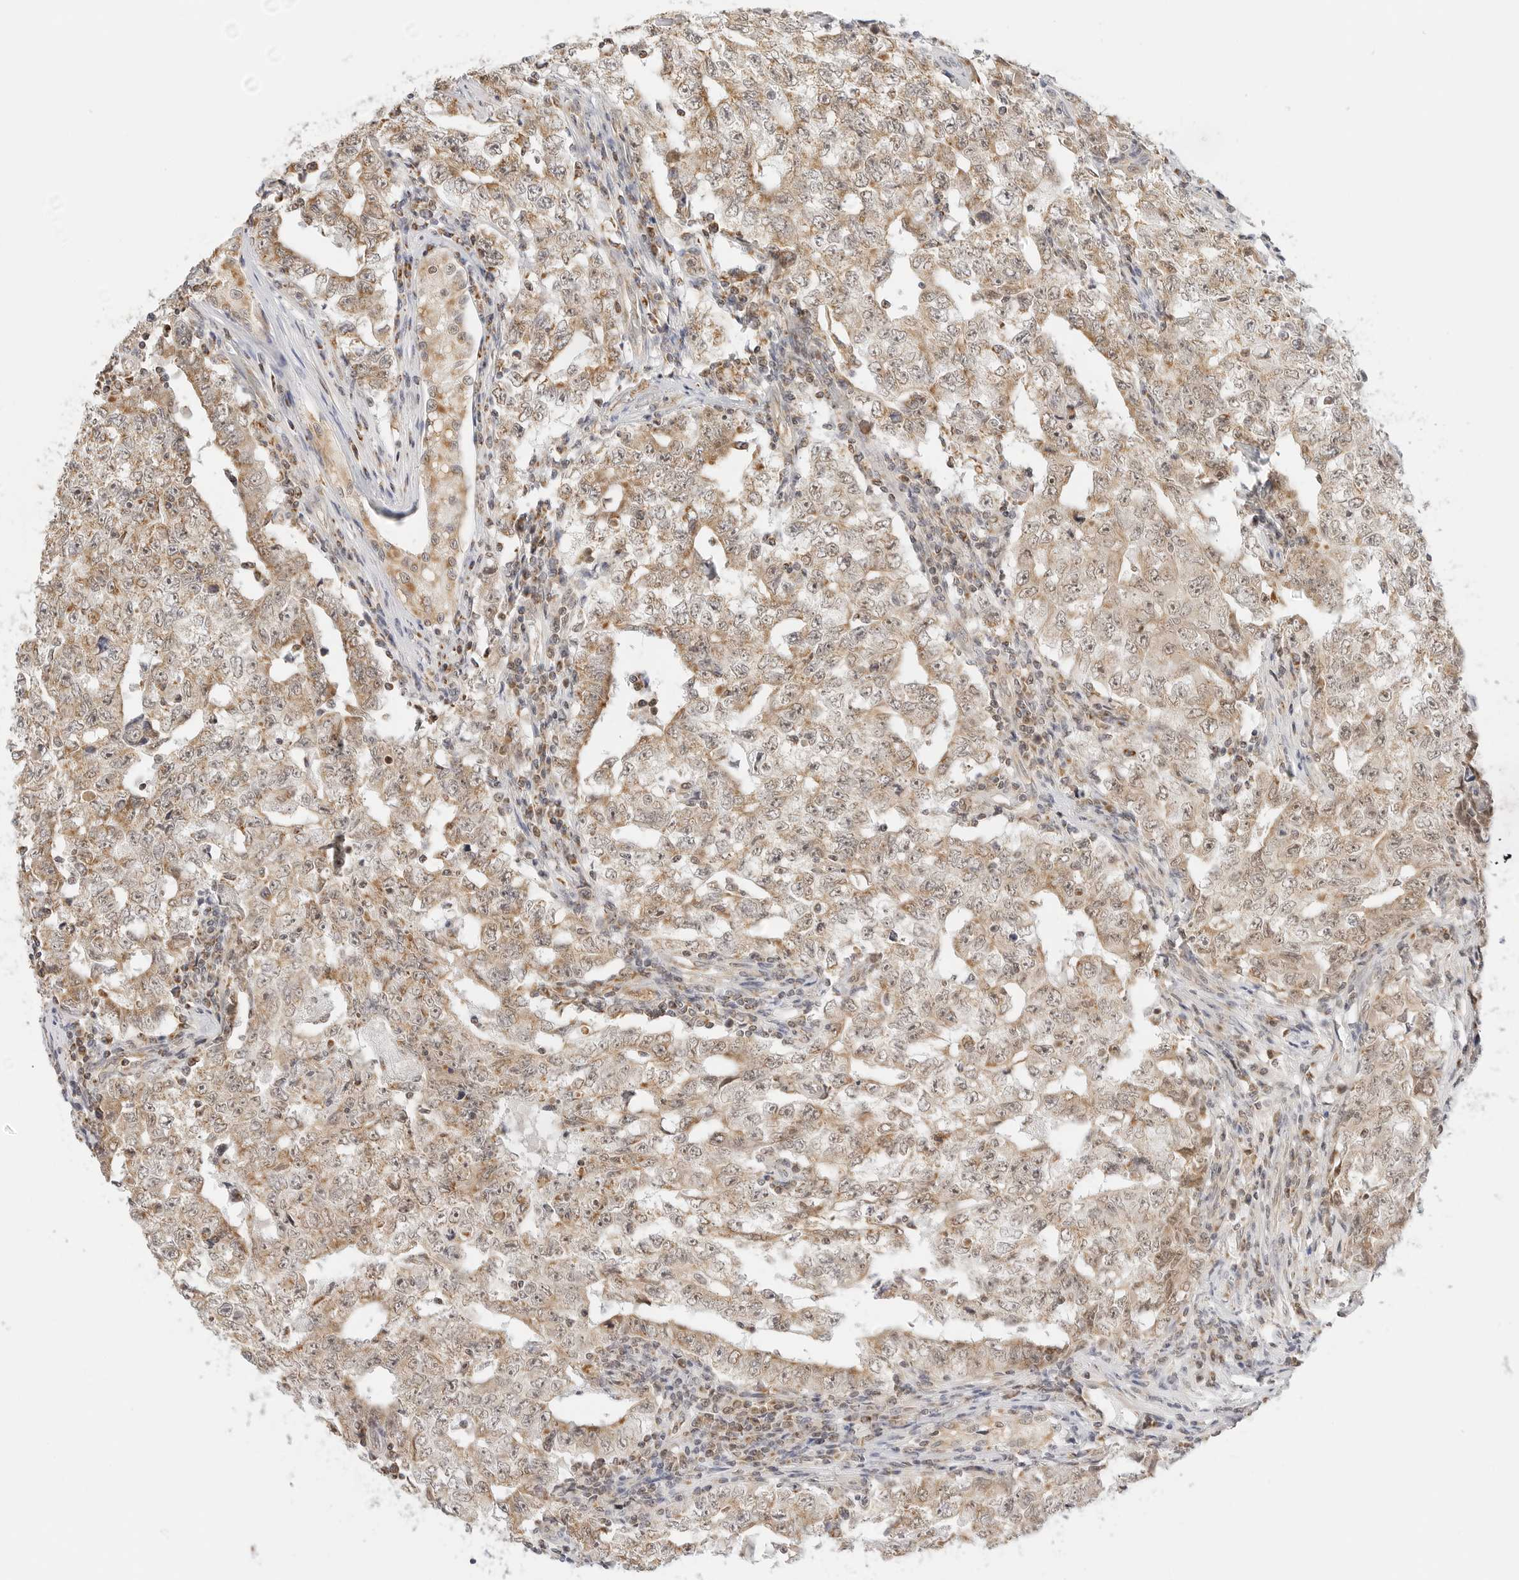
{"staining": {"intensity": "weak", "quantity": ">75%", "location": "cytoplasmic/membranous,nuclear"}, "tissue": "testis cancer", "cell_type": "Tumor cells", "image_type": "cancer", "snomed": [{"axis": "morphology", "description": "Carcinoma, Embryonal, NOS"}, {"axis": "topography", "description": "Testis"}], "caption": "Approximately >75% of tumor cells in human testis cancer (embryonal carcinoma) display weak cytoplasmic/membranous and nuclear protein staining as visualized by brown immunohistochemical staining.", "gene": "GORAB", "patient": {"sex": "male", "age": 26}}